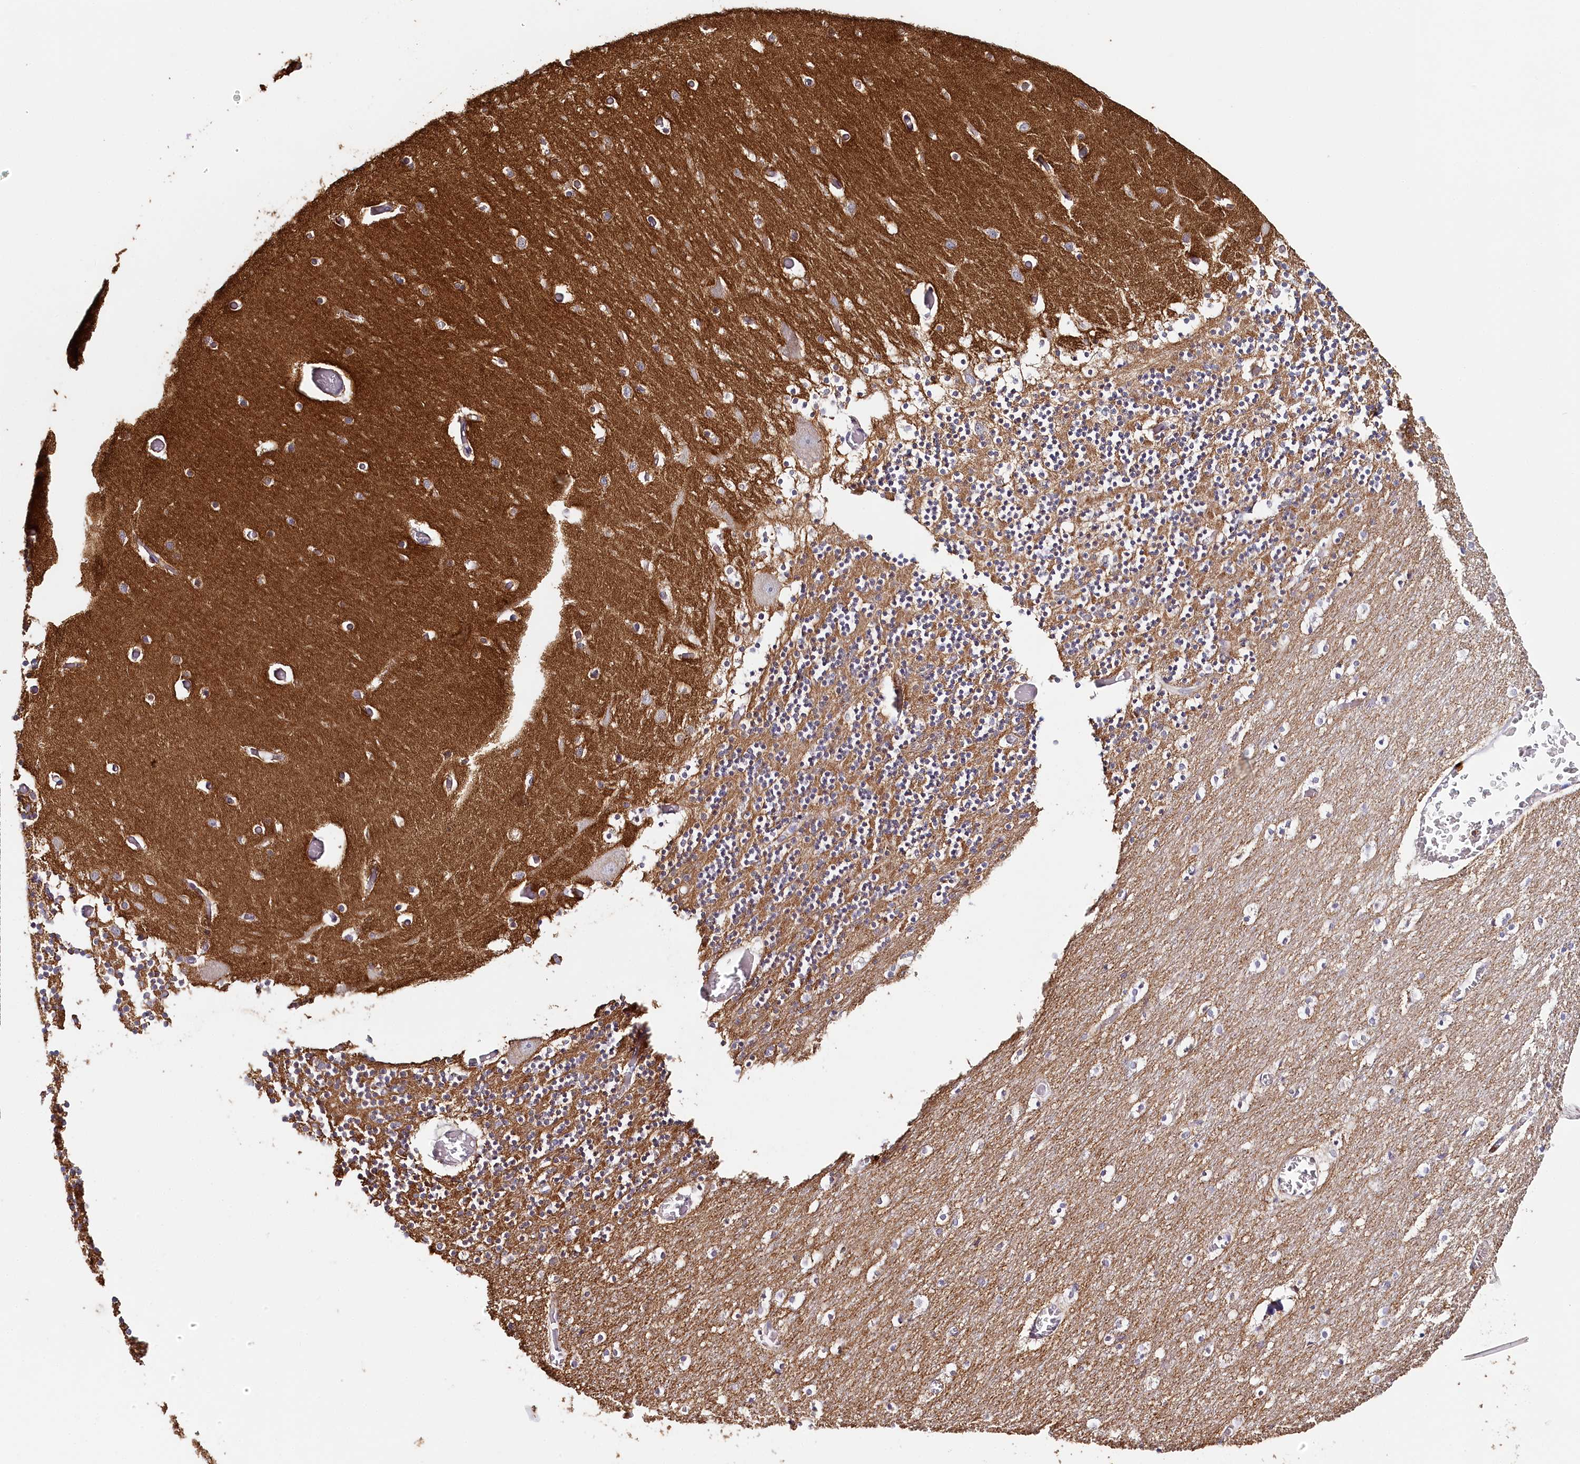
{"staining": {"intensity": "moderate", "quantity": "<25%", "location": "cytoplasmic/membranous"}, "tissue": "cerebellum", "cell_type": "Cells in granular layer", "image_type": "normal", "snomed": [{"axis": "morphology", "description": "Normal tissue, NOS"}, {"axis": "topography", "description": "Cerebellum"}], "caption": "Immunohistochemistry (IHC) (DAB) staining of normal cerebellum demonstrates moderate cytoplasmic/membranous protein positivity in about <25% of cells in granular layer.", "gene": "MMP25", "patient": {"sex": "female", "age": 28}}